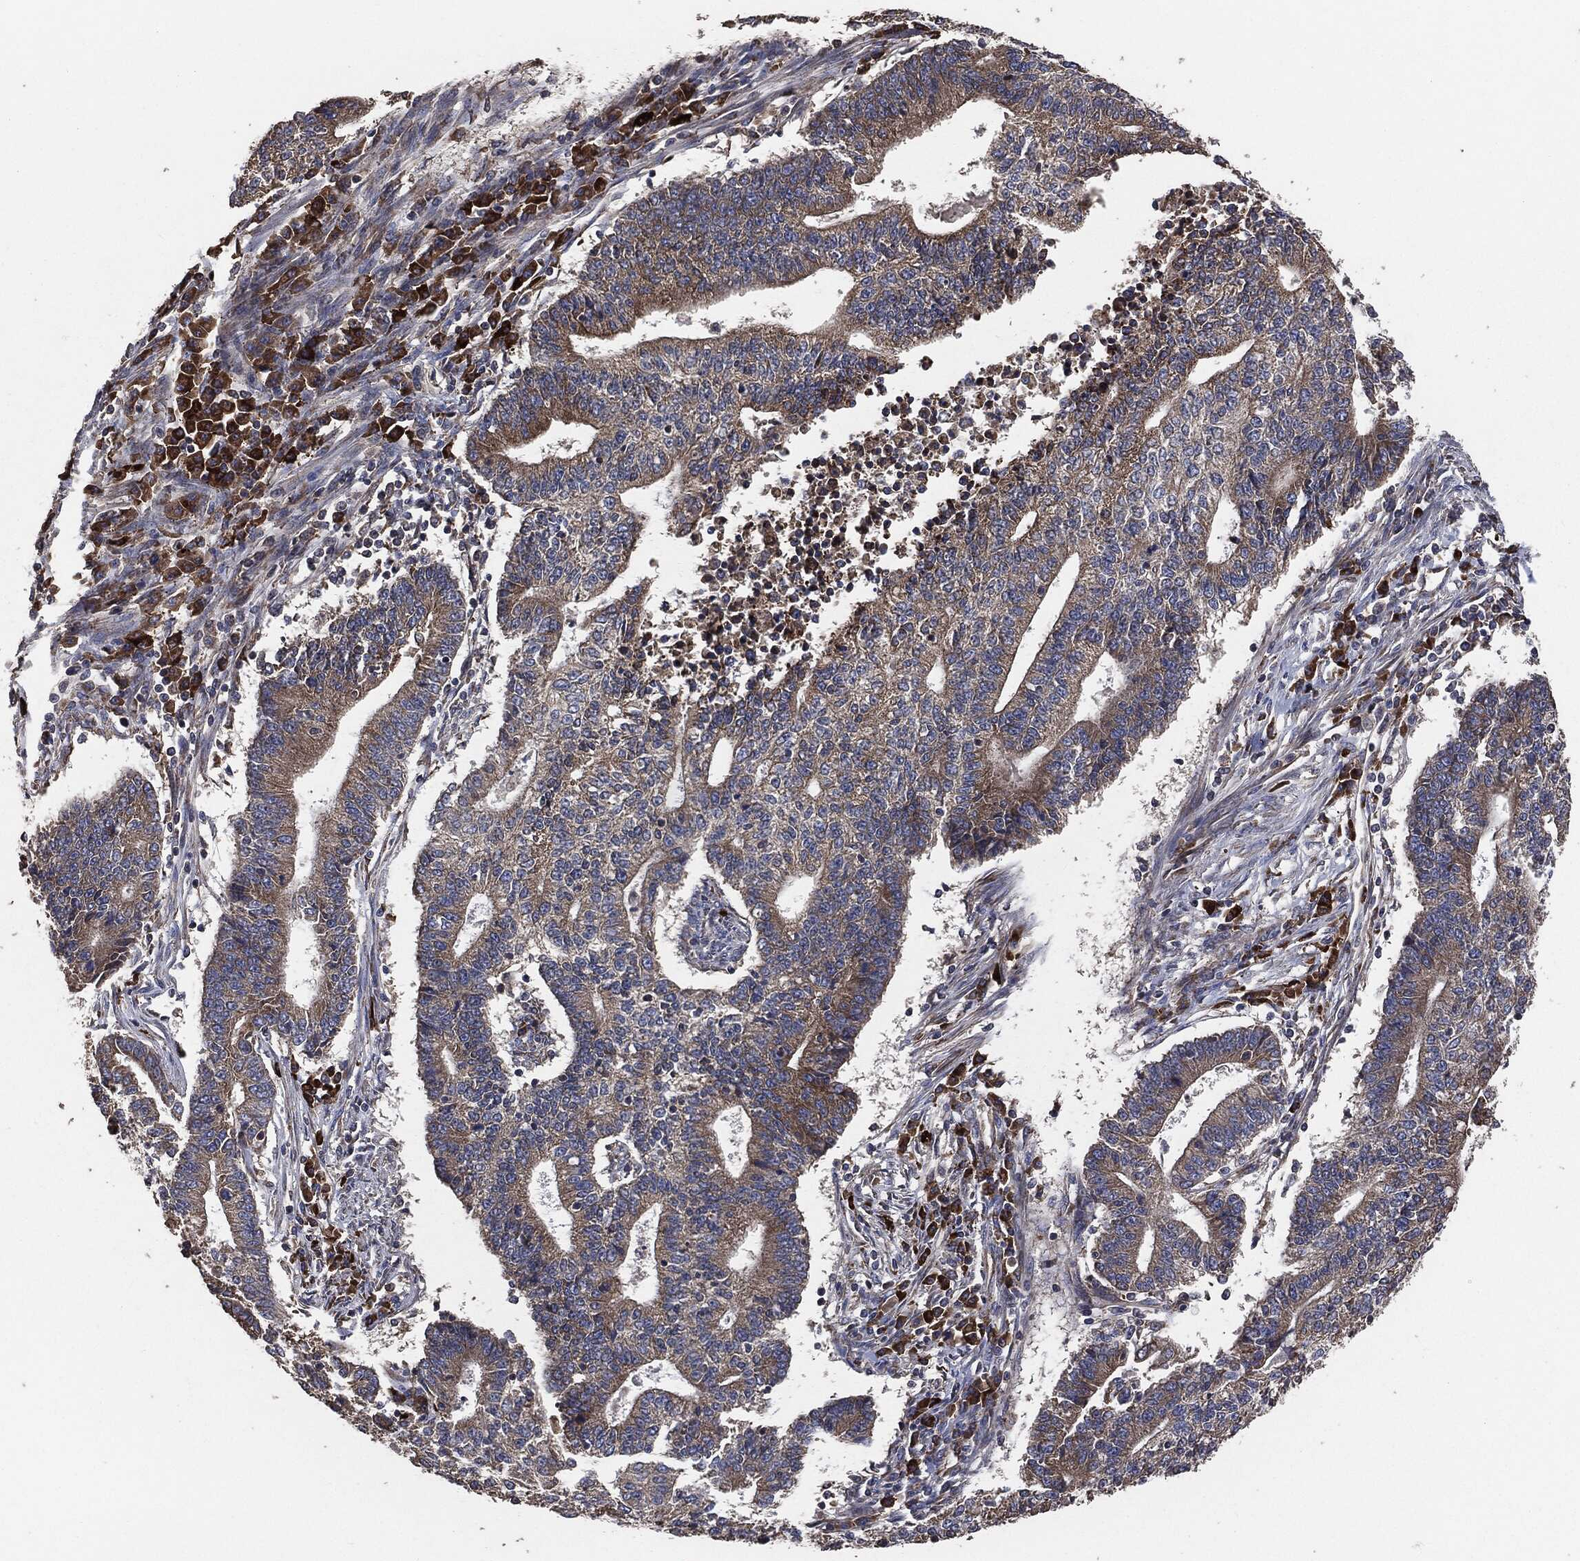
{"staining": {"intensity": "strong", "quantity": "25%-75%", "location": "cytoplasmic/membranous"}, "tissue": "endometrial cancer", "cell_type": "Tumor cells", "image_type": "cancer", "snomed": [{"axis": "morphology", "description": "Adenocarcinoma, NOS"}, {"axis": "topography", "description": "Uterus"}, {"axis": "topography", "description": "Endometrium"}], "caption": "Endometrial adenocarcinoma stained for a protein (brown) reveals strong cytoplasmic/membranous positive staining in about 25%-75% of tumor cells.", "gene": "STK3", "patient": {"sex": "female", "age": 54}}